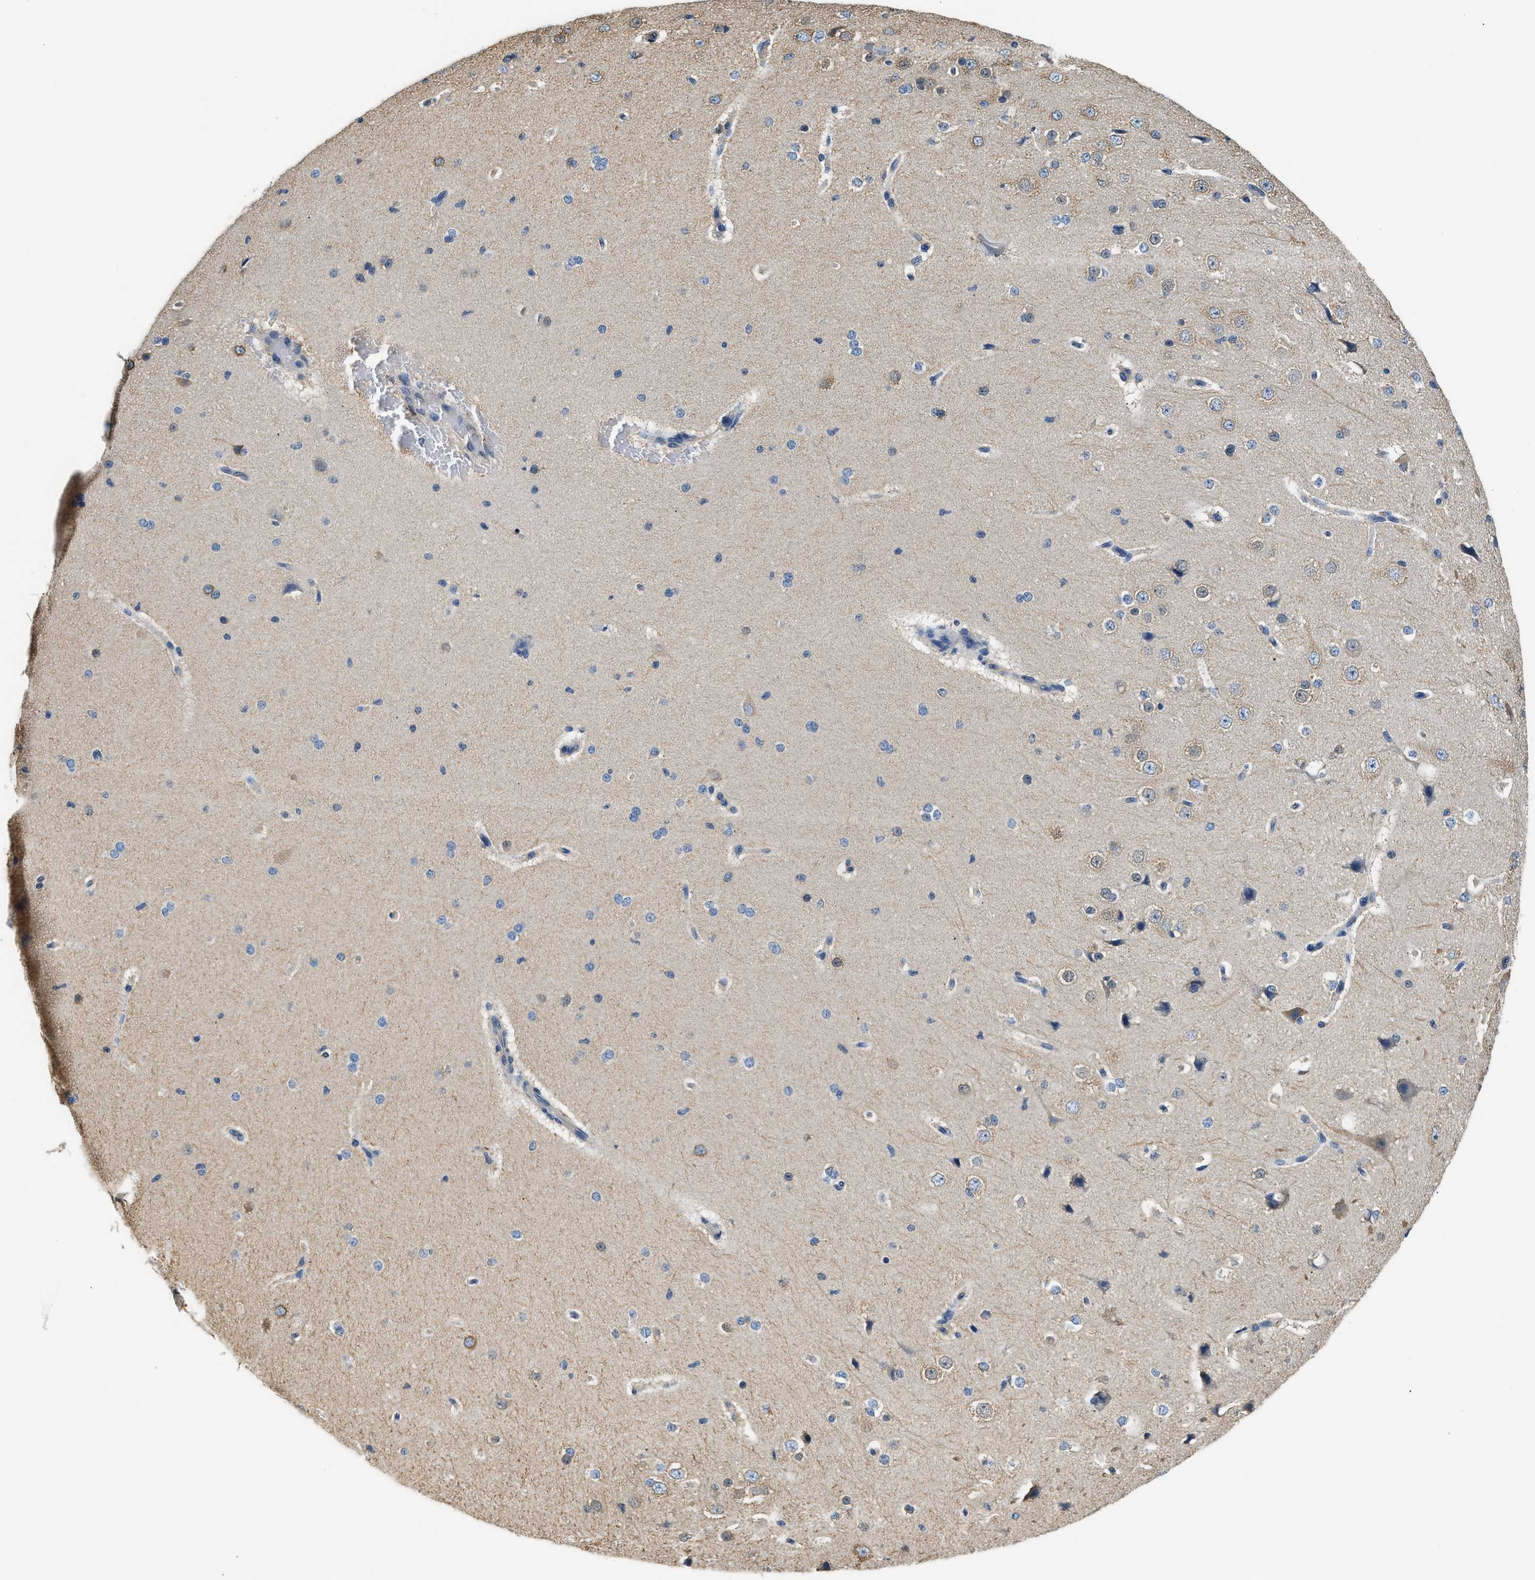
{"staining": {"intensity": "negative", "quantity": "none", "location": "none"}, "tissue": "cerebral cortex", "cell_type": "Endothelial cells", "image_type": "normal", "snomed": [{"axis": "morphology", "description": "Normal tissue, NOS"}, {"axis": "morphology", "description": "Developmental malformation"}, {"axis": "topography", "description": "Cerebral cortex"}], "caption": "Micrograph shows no significant protein expression in endothelial cells of benign cerebral cortex.", "gene": "PPP2R1B", "patient": {"sex": "female", "age": 30}}